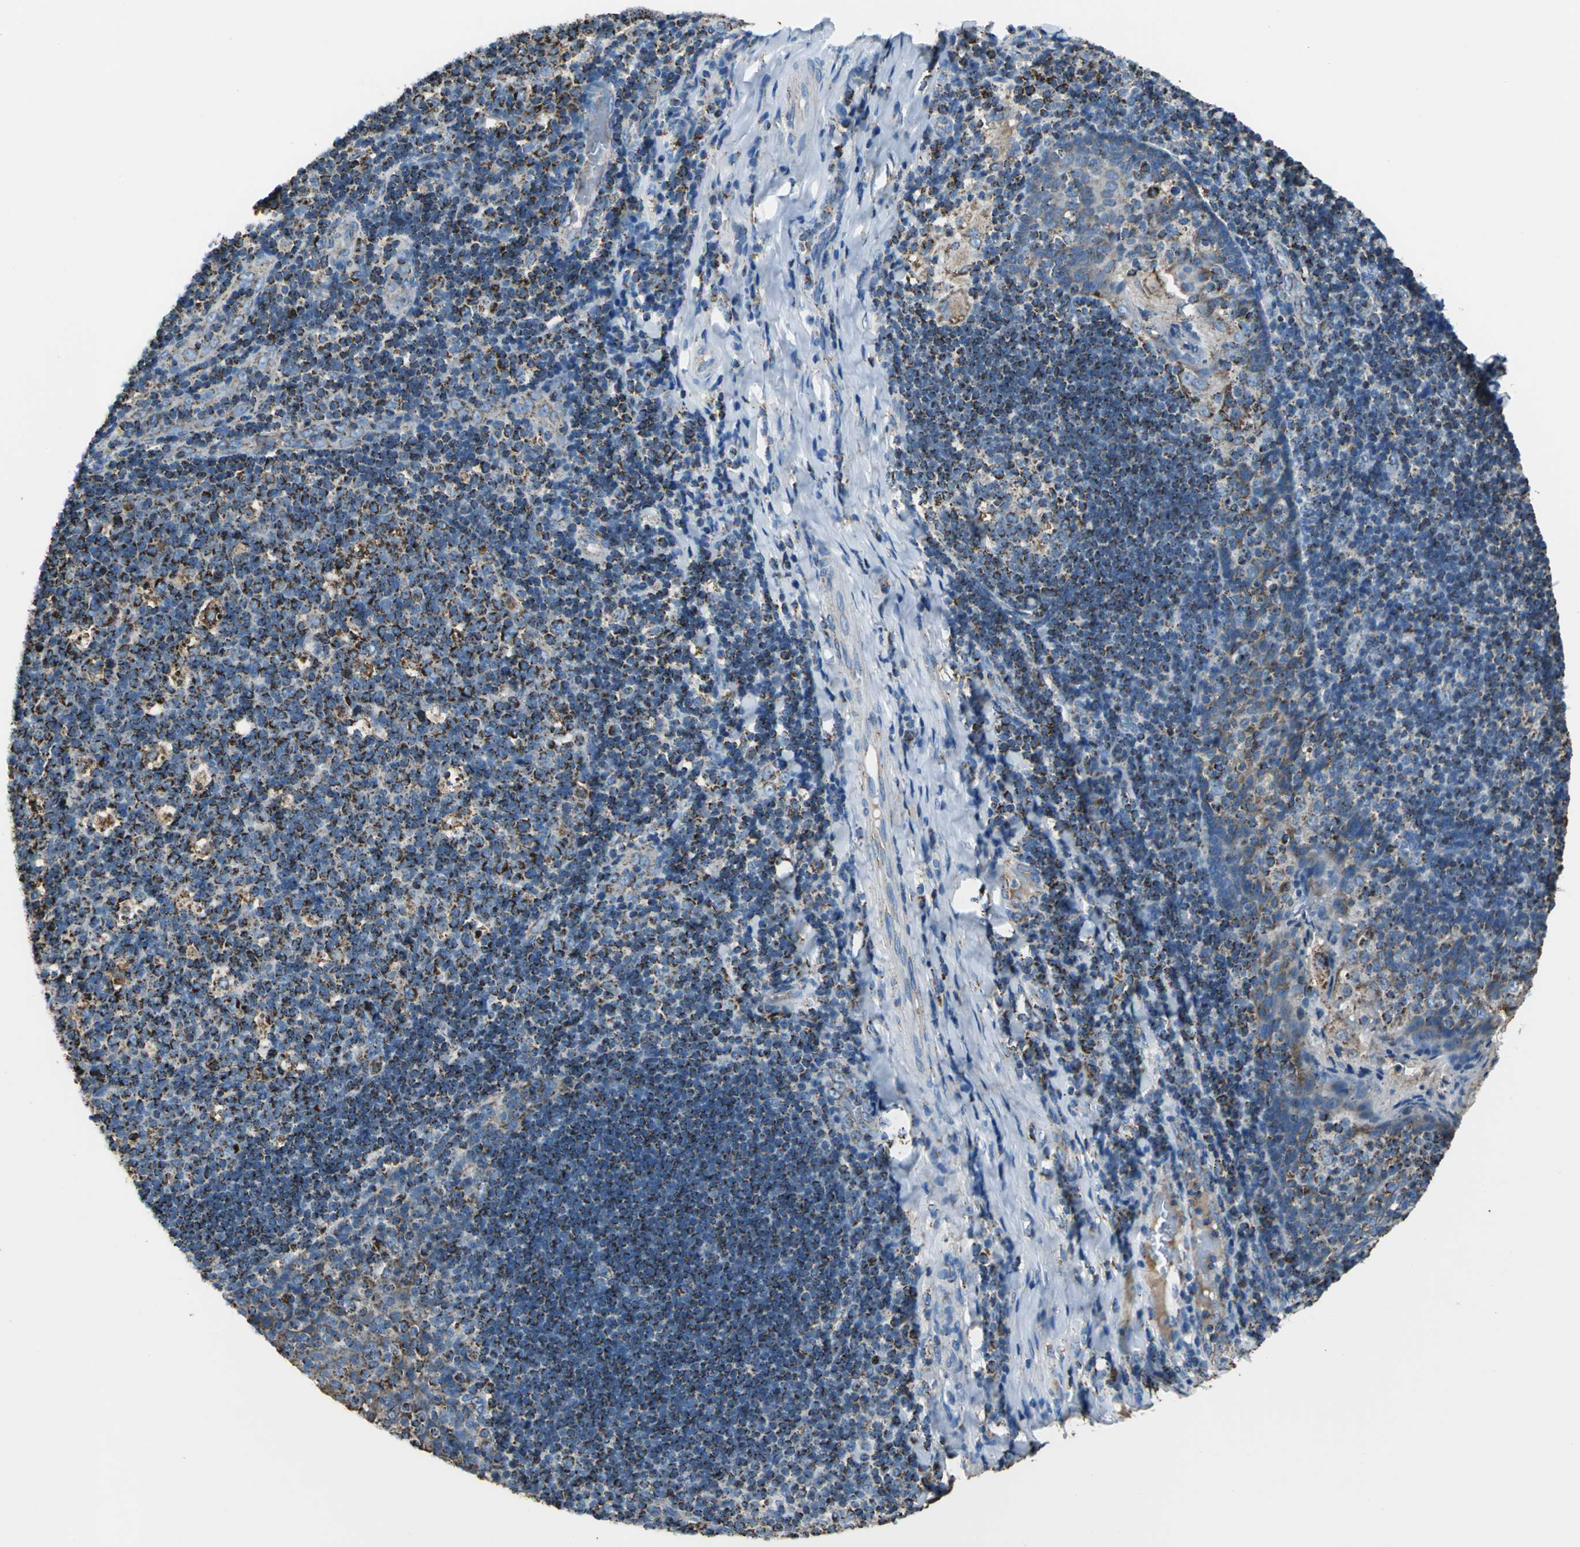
{"staining": {"intensity": "strong", "quantity": ">75%", "location": "cytoplasmic/membranous"}, "tissue": "tonsil", "cell_type": "Germinal center cells", "image_type": "normal", "snomed": [{"axis": "morphology", "description": "Normal tissue, NOS"}, {"axis": "topography", "description": "Tonsil"}], "caption": "Immunohistochemistry of benign tonsil exhibits high levels of strong cytoplasmic/membranous positivity in about >75% of germinal center cells. Nuclei are stained in blue.", "gene": "ECH1", "patient": {"sex": "male", "age": 17}}